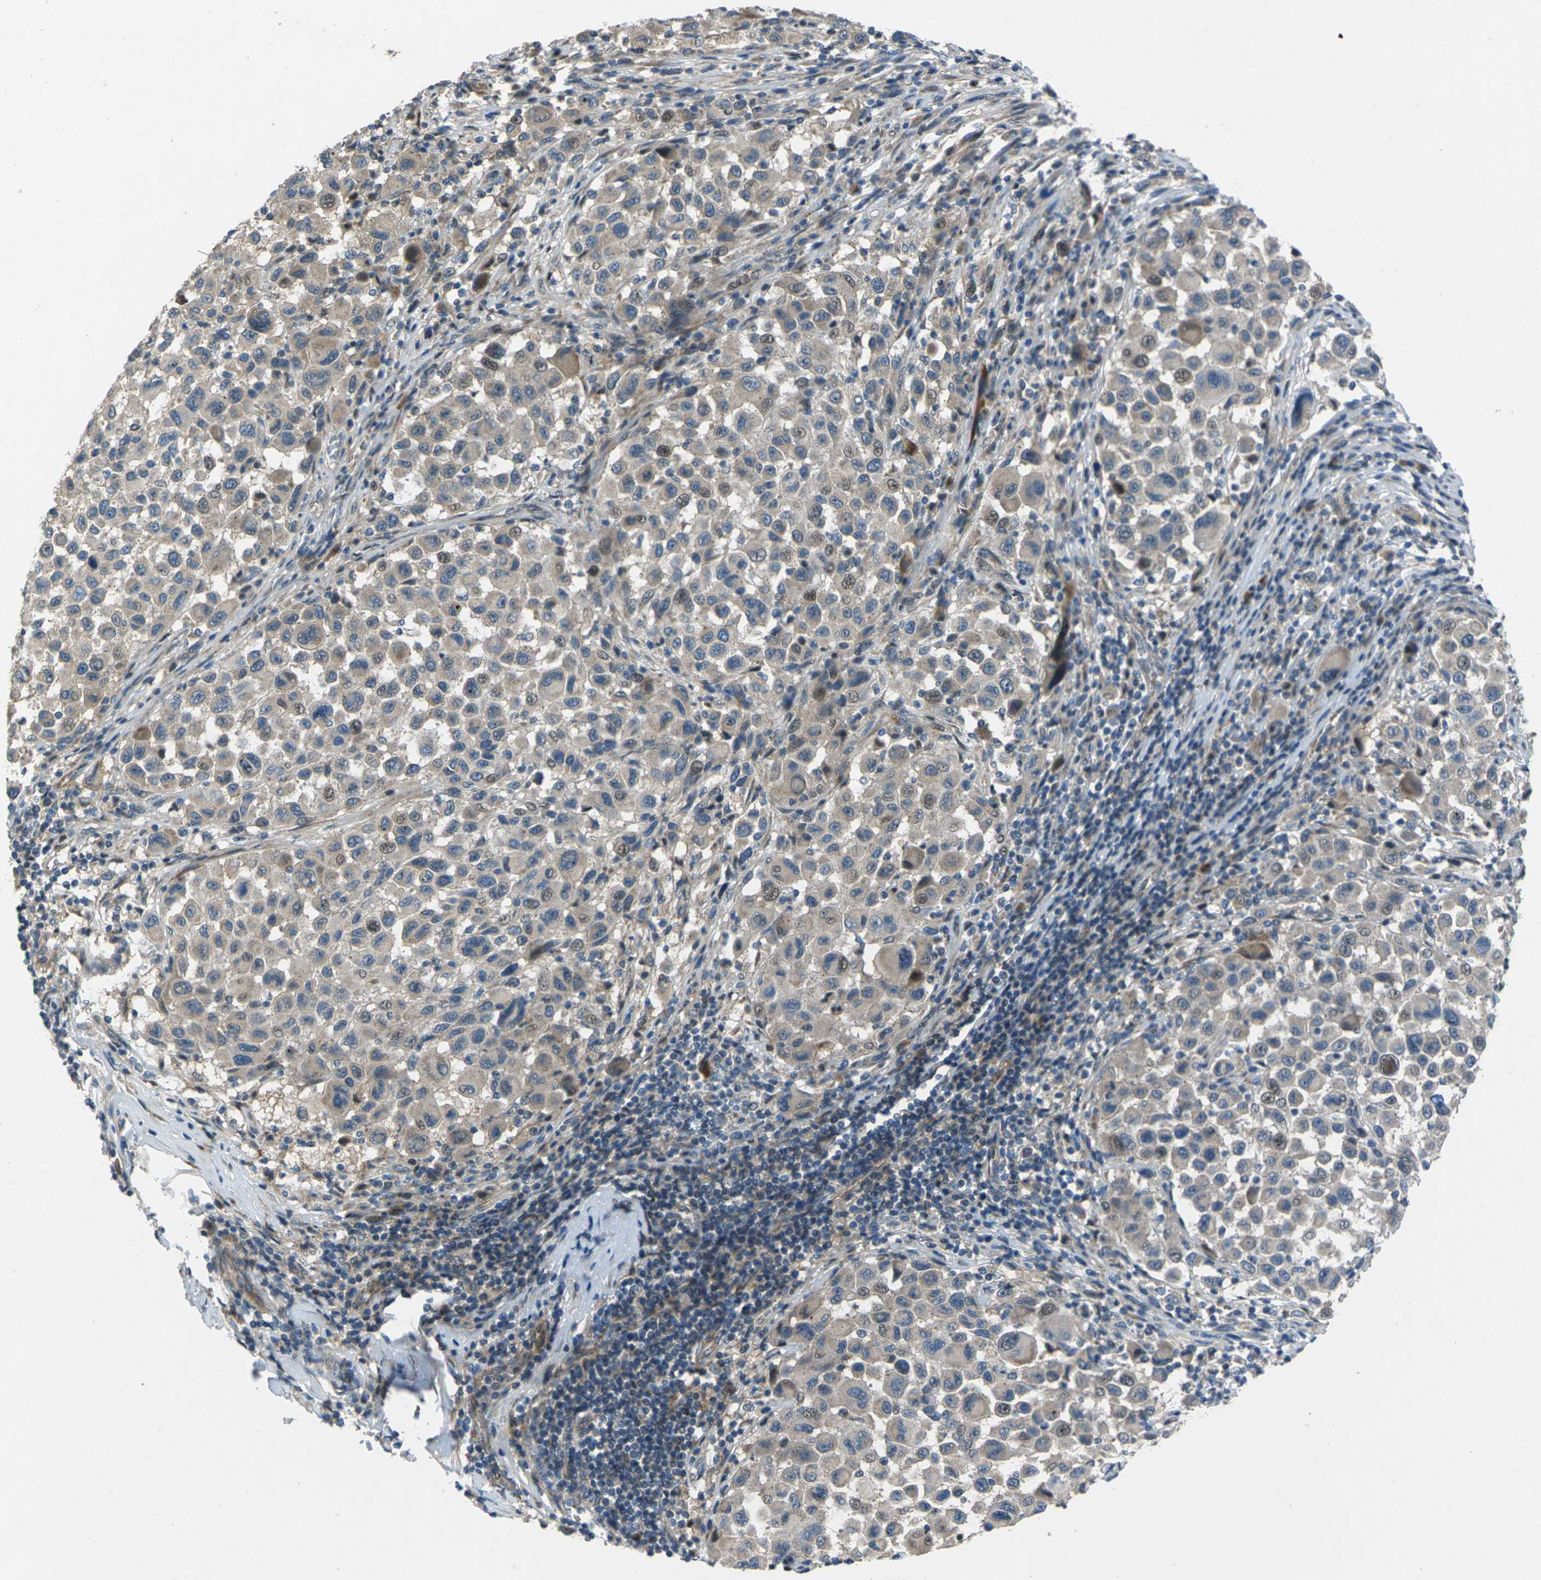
{"staining": {"intensity": "weak", "quantity": ">75%", "location": "cytoplasmic/membranous,nuclear"}, "tissue": "melanoma", "cell_type": "Tumor cells", "image_type": "cancer", "snomed": [{"axis": "morphology", "description": "Malignant melanoma, Metastatic site"}, {"axis": "topography", "description": "Lymph node"}], "caption": "Immunohistochemistry (IHC) (DAB) staining of malignant melanoma (metastatic site) shows weak cytoplasmic/membranous and nuclear protein staining in approximately >75% of tumor cells.", "gene": "EDNRA", "patient": {"sex": "male", "age": 61}}